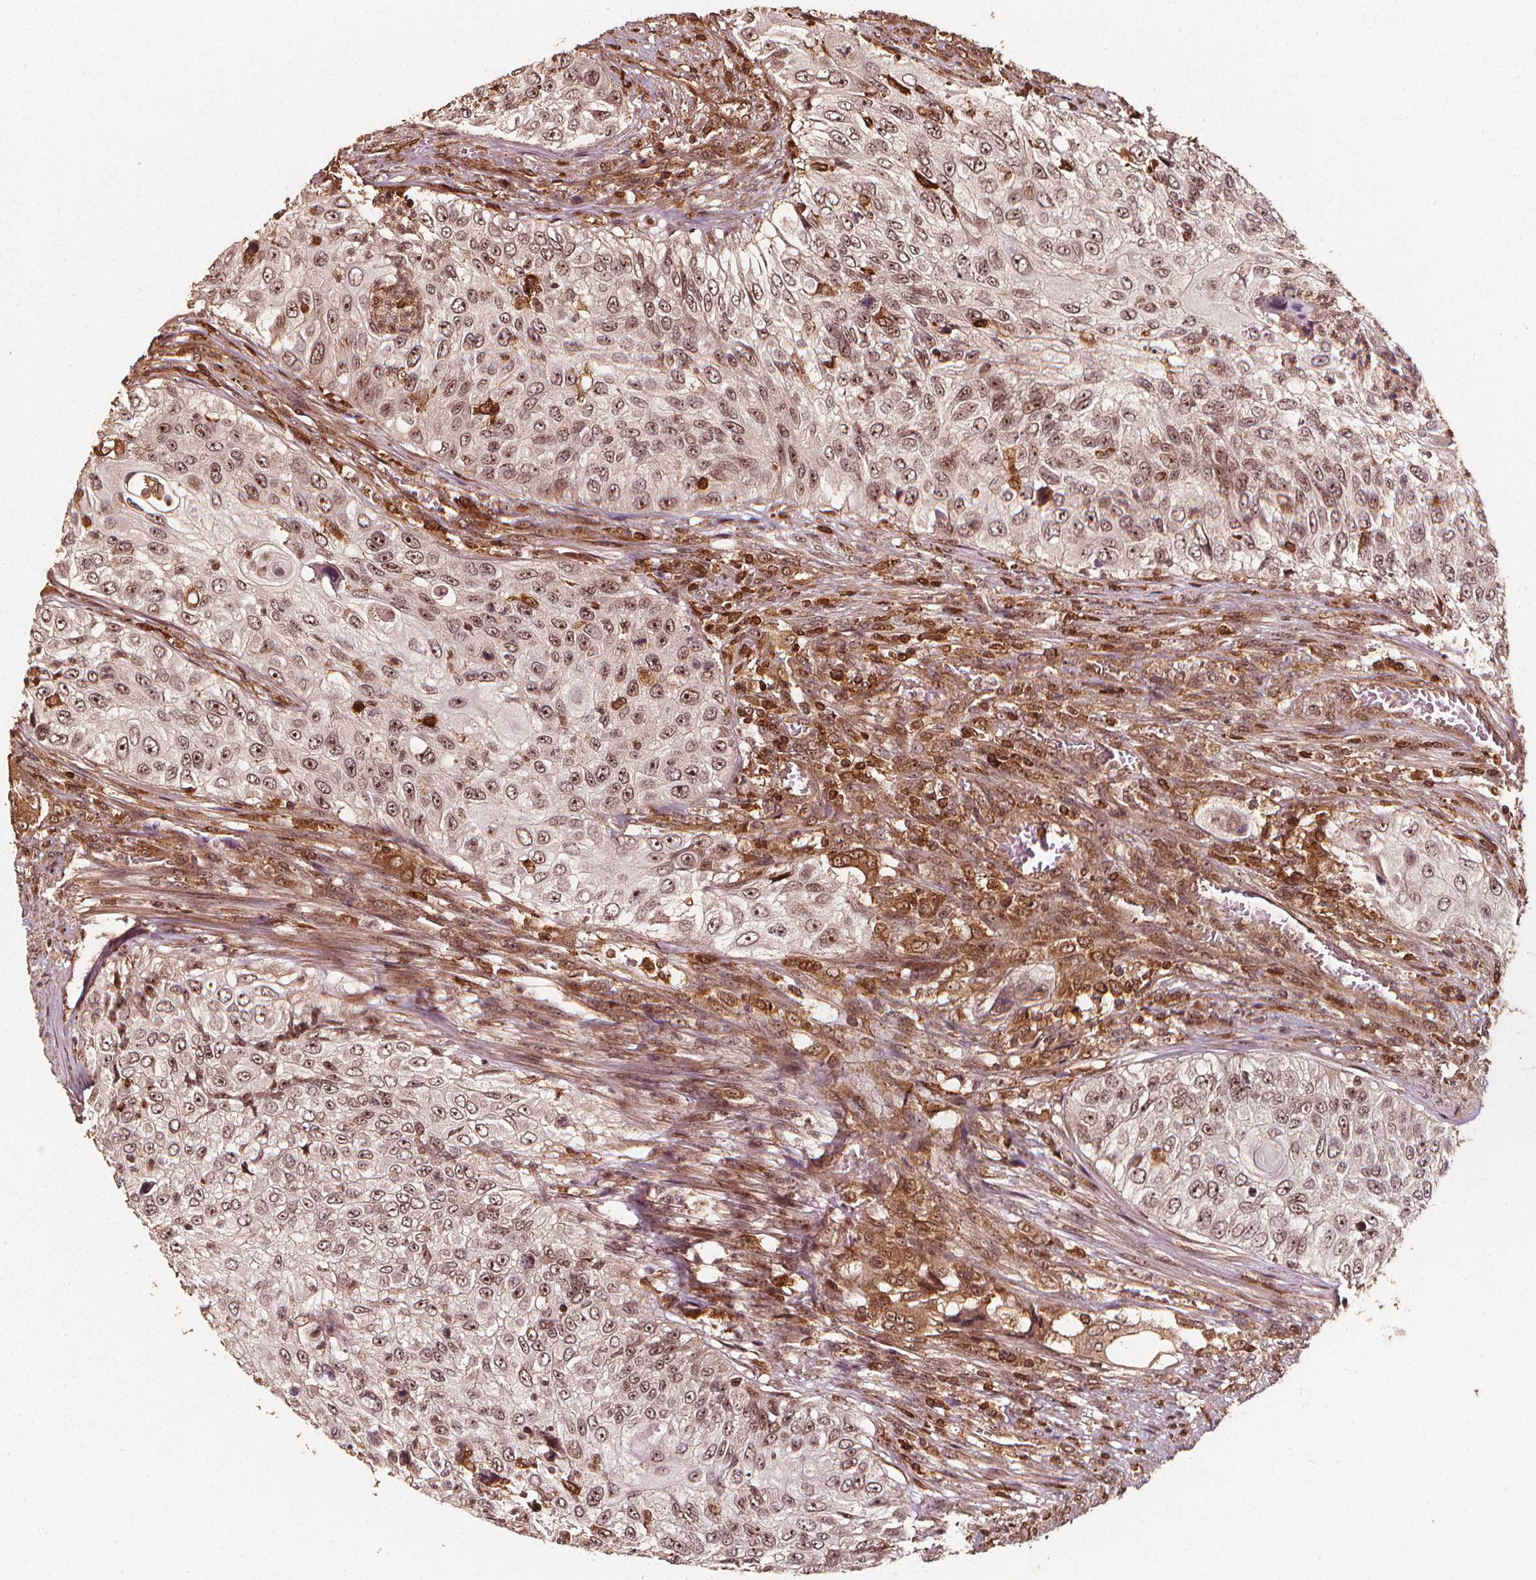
{"staining": {"intensity": "moderate", "quantity": ">75%", "location": "nuclear"}, "tissue": "urothelial cancer", "cell_type": "Tumor cells", "image_type": "cancer", "snomed": [{"axis": "morphology", "description": "Urothelial carcinoma, High grade"}, {"axis": "topography", "description": "Urinary bladder"}], "caption": "Human high-grade urothelial carcinoma stained with a brown dye shows moderate nuclear positive staining in approximately >75% of tumor cells.", "gene": "EXOSC9", "patient": {"sex": "female", "age": 60}}